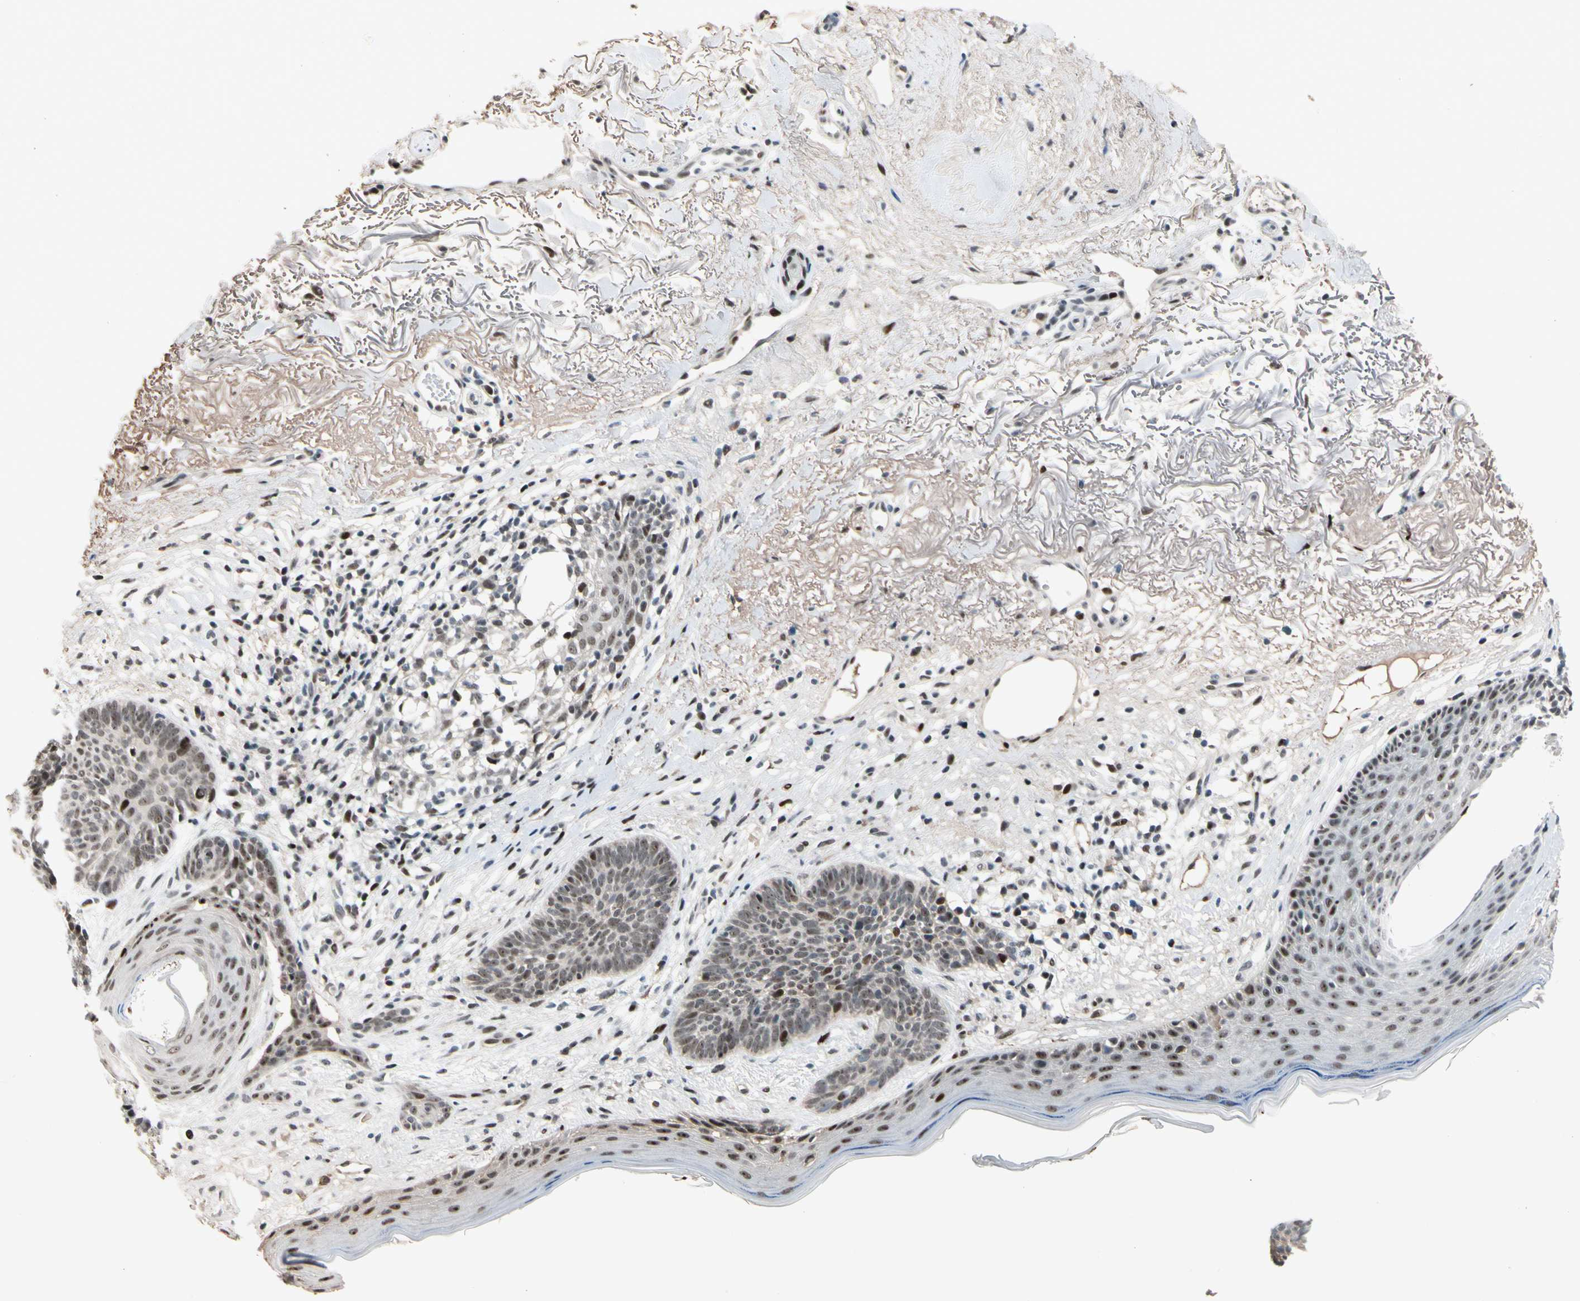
{"staining": {"intensity": "moderate", "quantity": "25%-75%", "location": "nuclear"}, "tissue": "skin cancer", "cell_type": "Tumor cells", "image_type": "cancer", "snomed": [{"axis": "morphology", "description": "Normal tissue, NOS"}, {"axis": "morphology", "description": "Basal cell carcinoma"}, {"axis": "topography", "description": "Skin"}], "caption": "Basal cell carcinoma (skin) tissue displays moderate nuclear positivity in approximately 25%-75% of tumor cells, visualized by immunohistochemistry.", "gene": "FOXO3", "patient": {"sex": "female", "age": 70}}